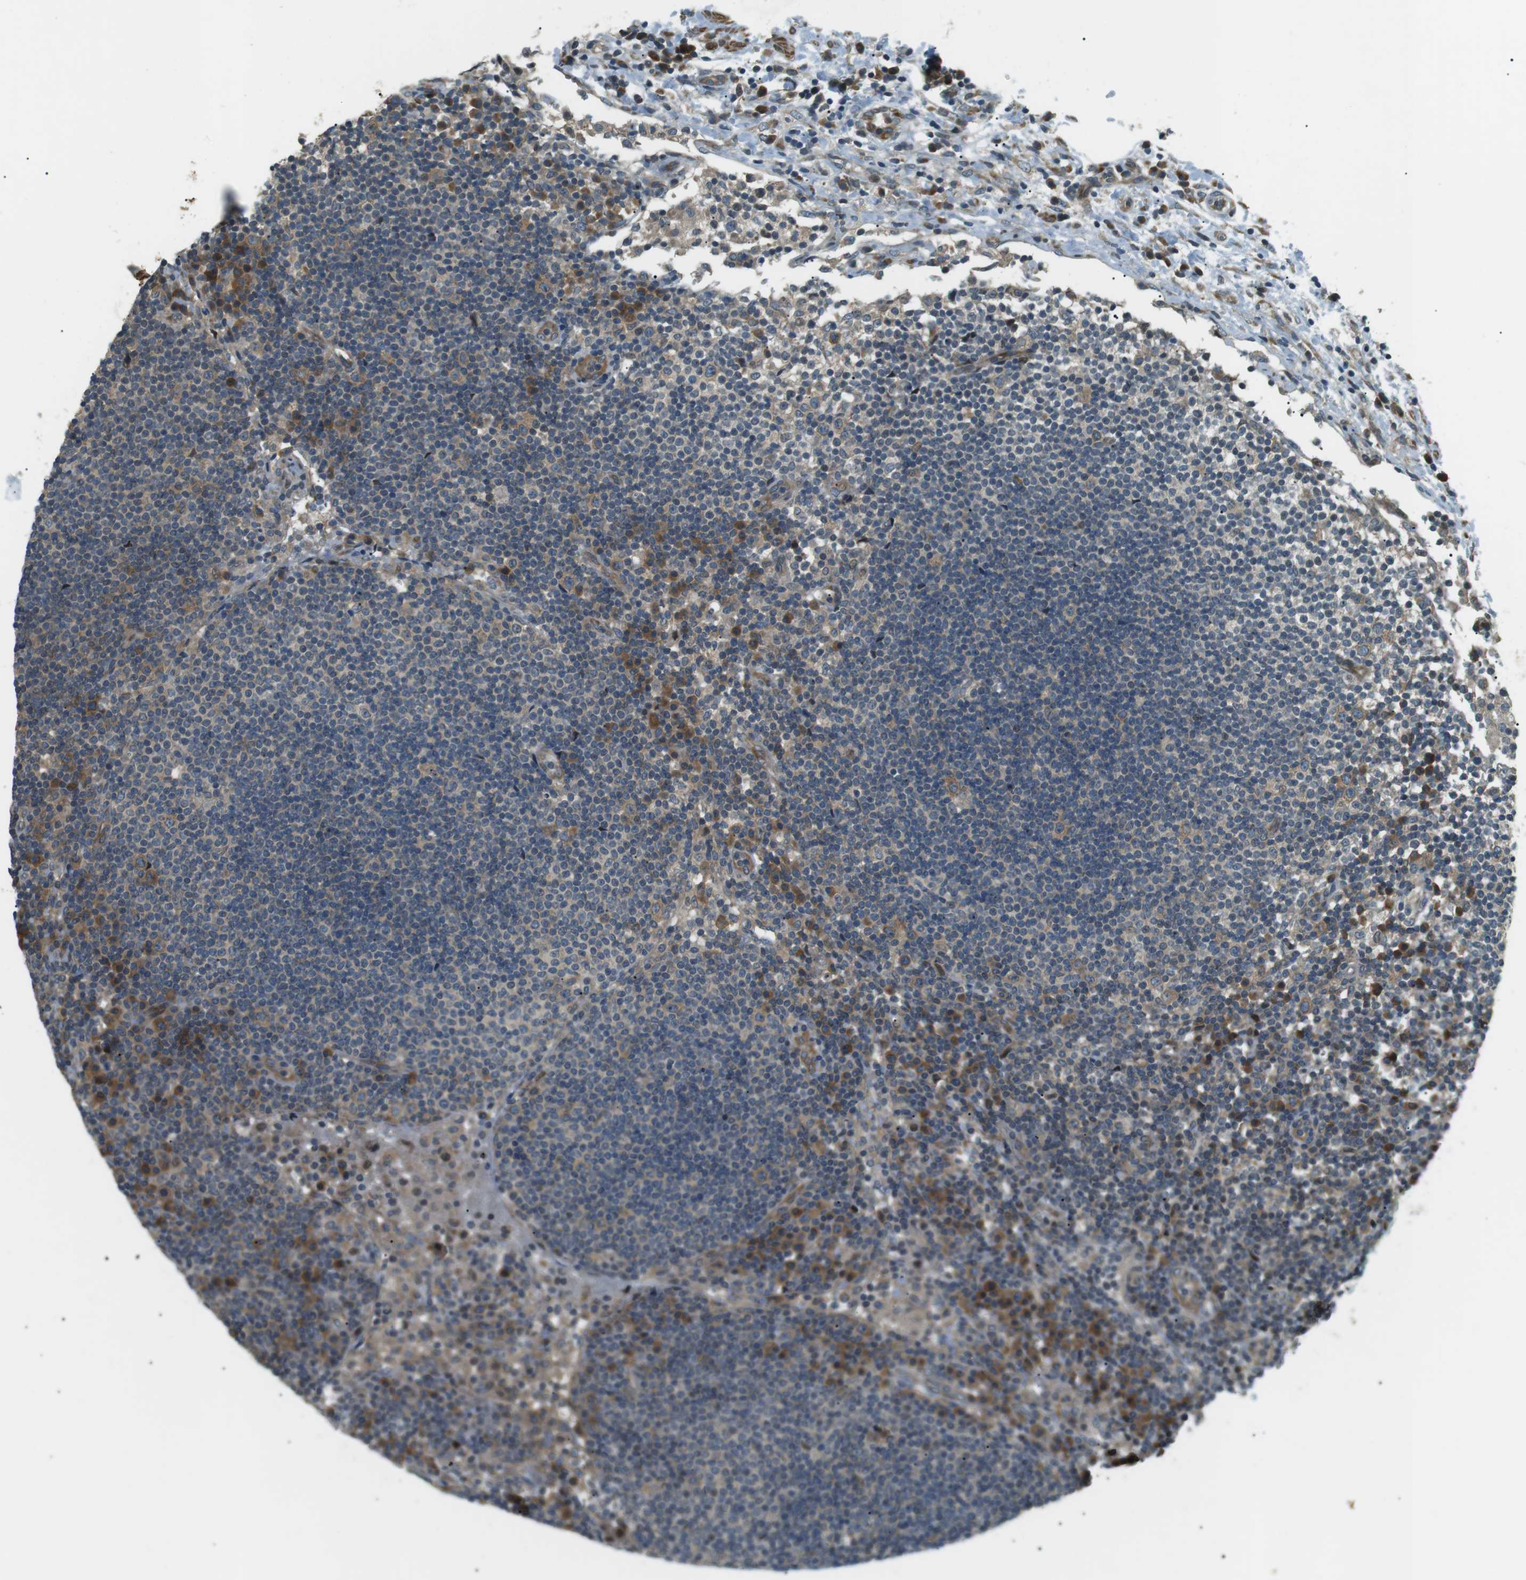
{"staining": {"intensity": "moderate", "quantity": "<25%", "location": "cytoplasmic/membranous"}, "tissue": "lymph node", "cell_type": "Germinal center cells", "image_type": "normal", "snomed": [{"axis": "morphology", "description": "Normal tissue, NOS"}, {"axis": "topography", "description": "Lymph node"}], "caption": "Immunohistochemical staining of unremarkable lymph node exhibits low levels of moderate cytoplasmic/membranous positivity in about <25% of germinal center cells.", "gene": "TMEM74", "patient": {"sex": "female", "age": 53}}